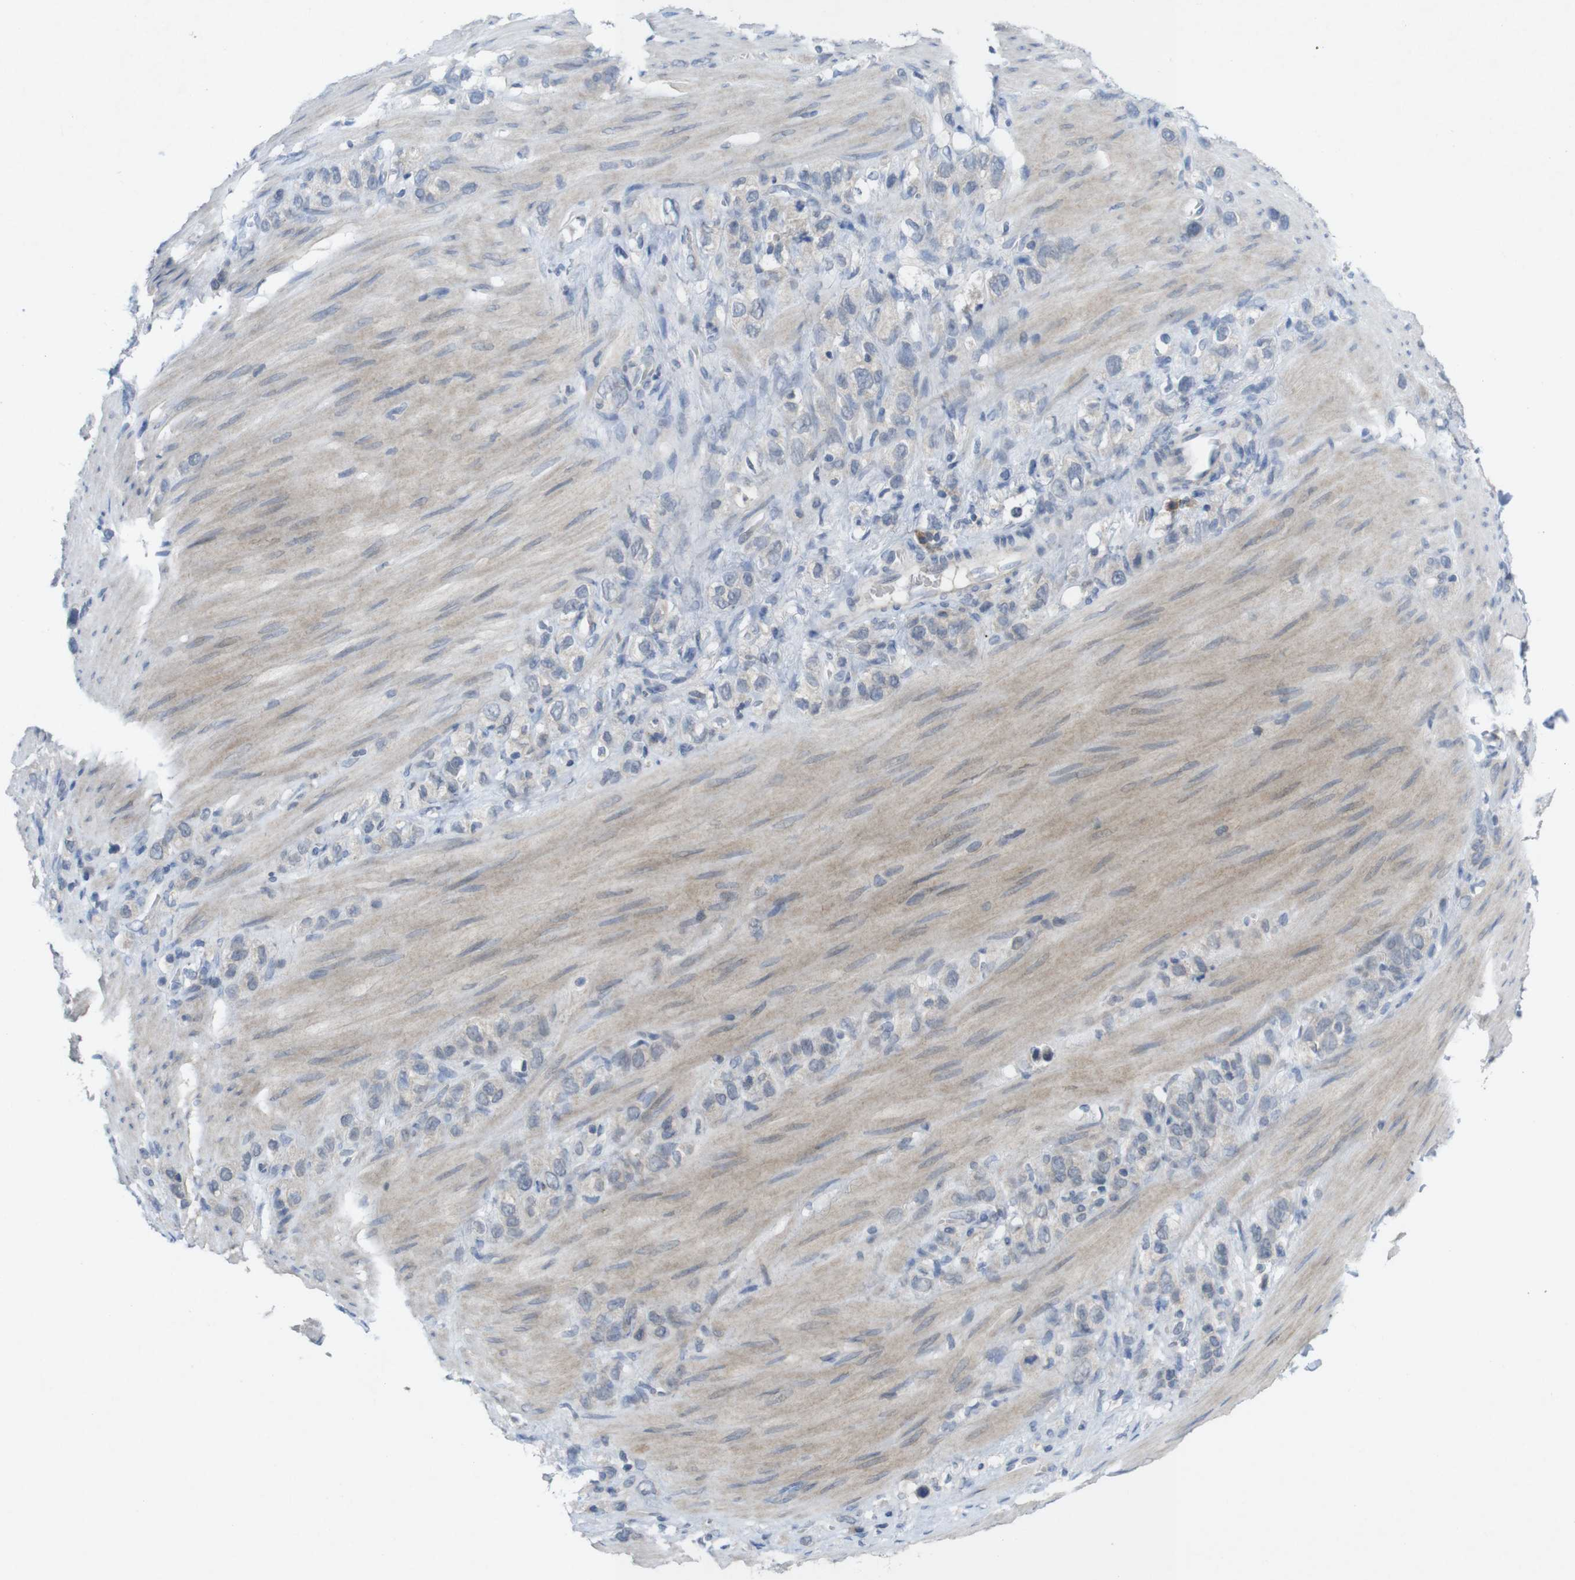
{"staining": {"intensity": "negative", "quantity": "none", "location": "none"}, "tissue": "stomach cancer", "cell_type": "Tumor cells", "image_type": "cancer", "snomed": [{"axis": "morphology", "description": "Adenocarcinoma, NOS"}, {"axis": "morphology", "description": "Adenocarcinoma, High grade"}, {"axis": "topography", "description": "Stomach, upper"}, {"axis": "topography", "description": "Stomach, lower"}], "caption": "Human stomach cancer (high-grade adenocarcinoma) stained for a protein using immunohistochemistry (IHC) displays no staining in tumor cells.", "gene": "SLAMF7", "patient": {"sex": "female", "age": 65}}